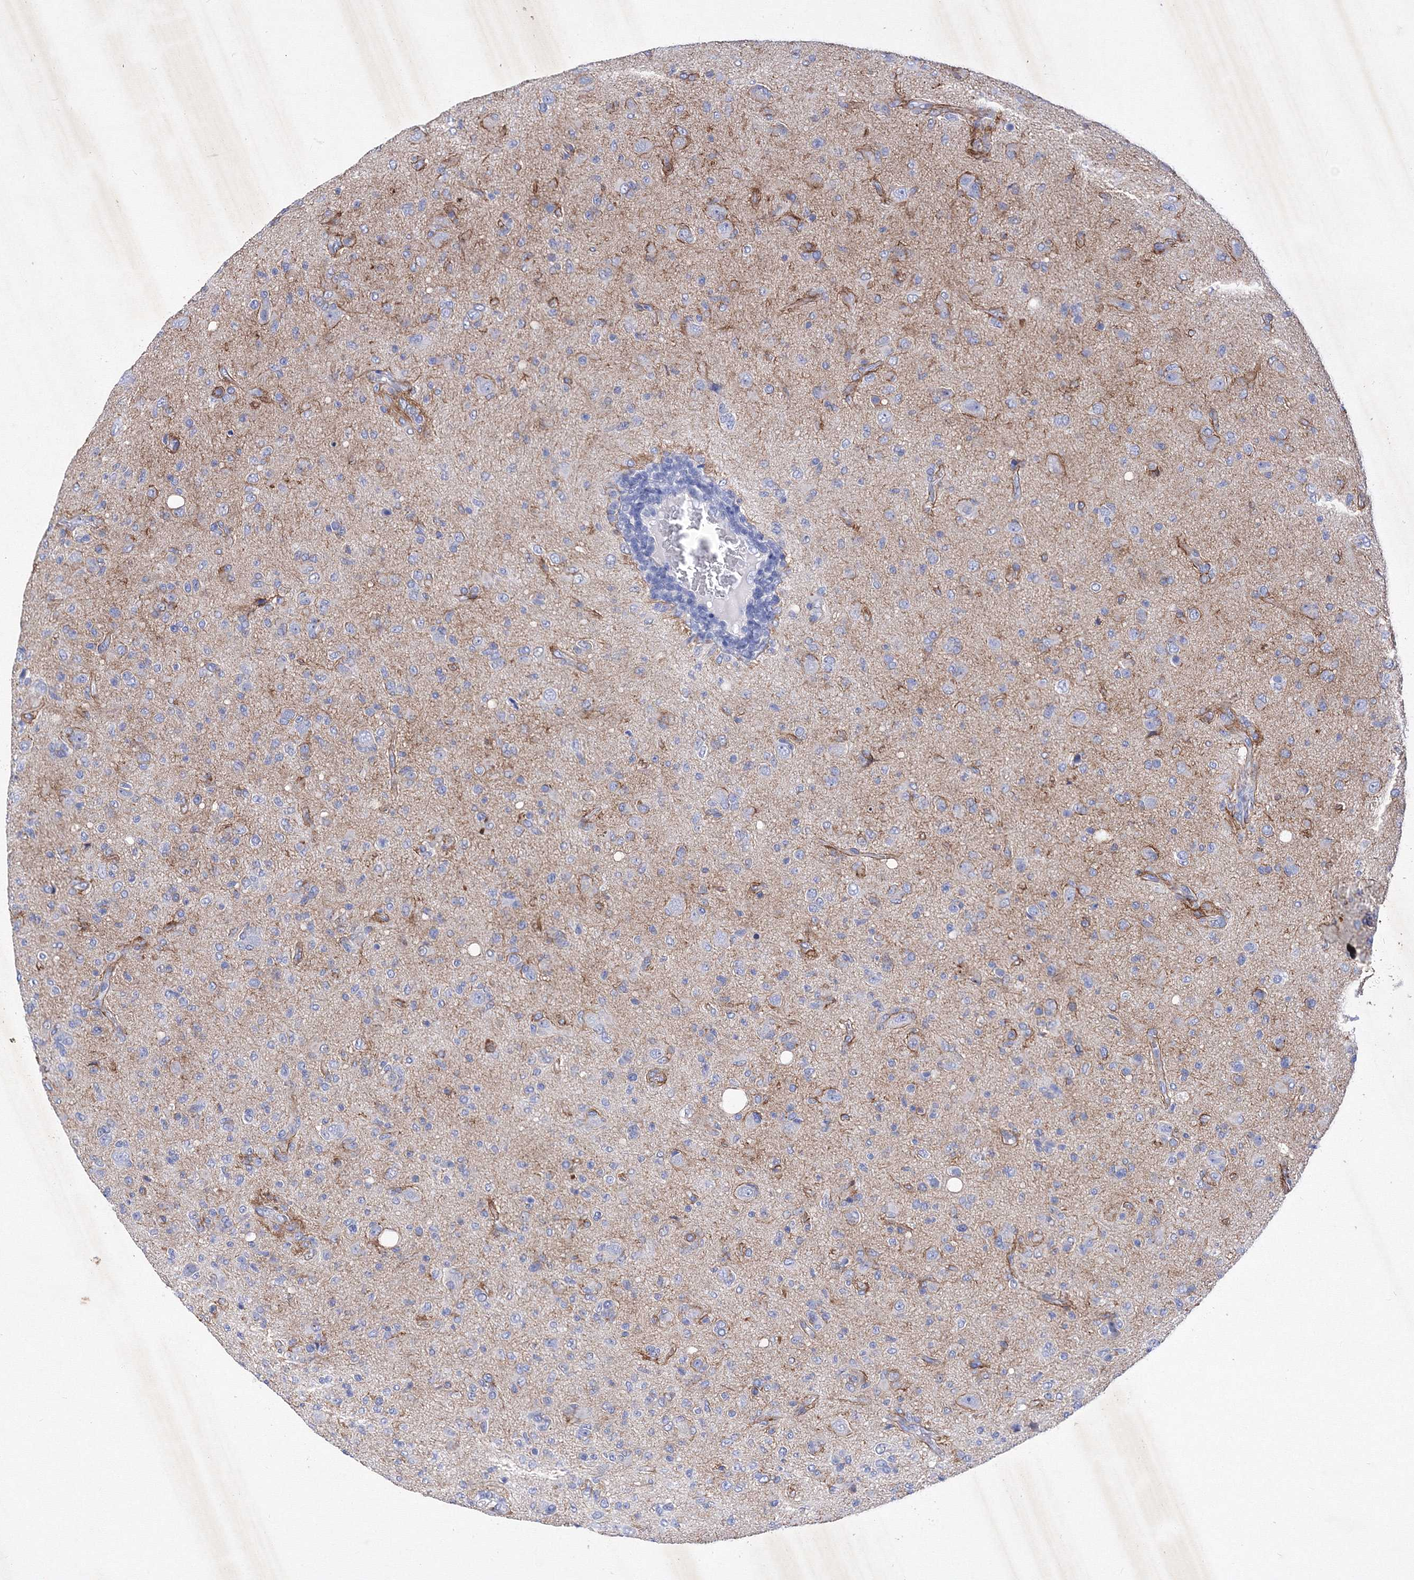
{"staining": {"intensity": "negative", "quantity": "none", "location": "none"}, "tissue": "glioma", "cell_type": "Tumor cells", "image_type": "cancer", "snomed": [{"axis": "morphology", "description": "Glioma, malignant, High grade"}, {"axis": "topography", "description": "Brain"}], "caption": "Immunohistochemistry photomicrograph of glioma stained for a protein (brown), which exhibits no expression in tumor cells.", "gene": "GPN1", "patient": {"sex": "female", "age": 57}}